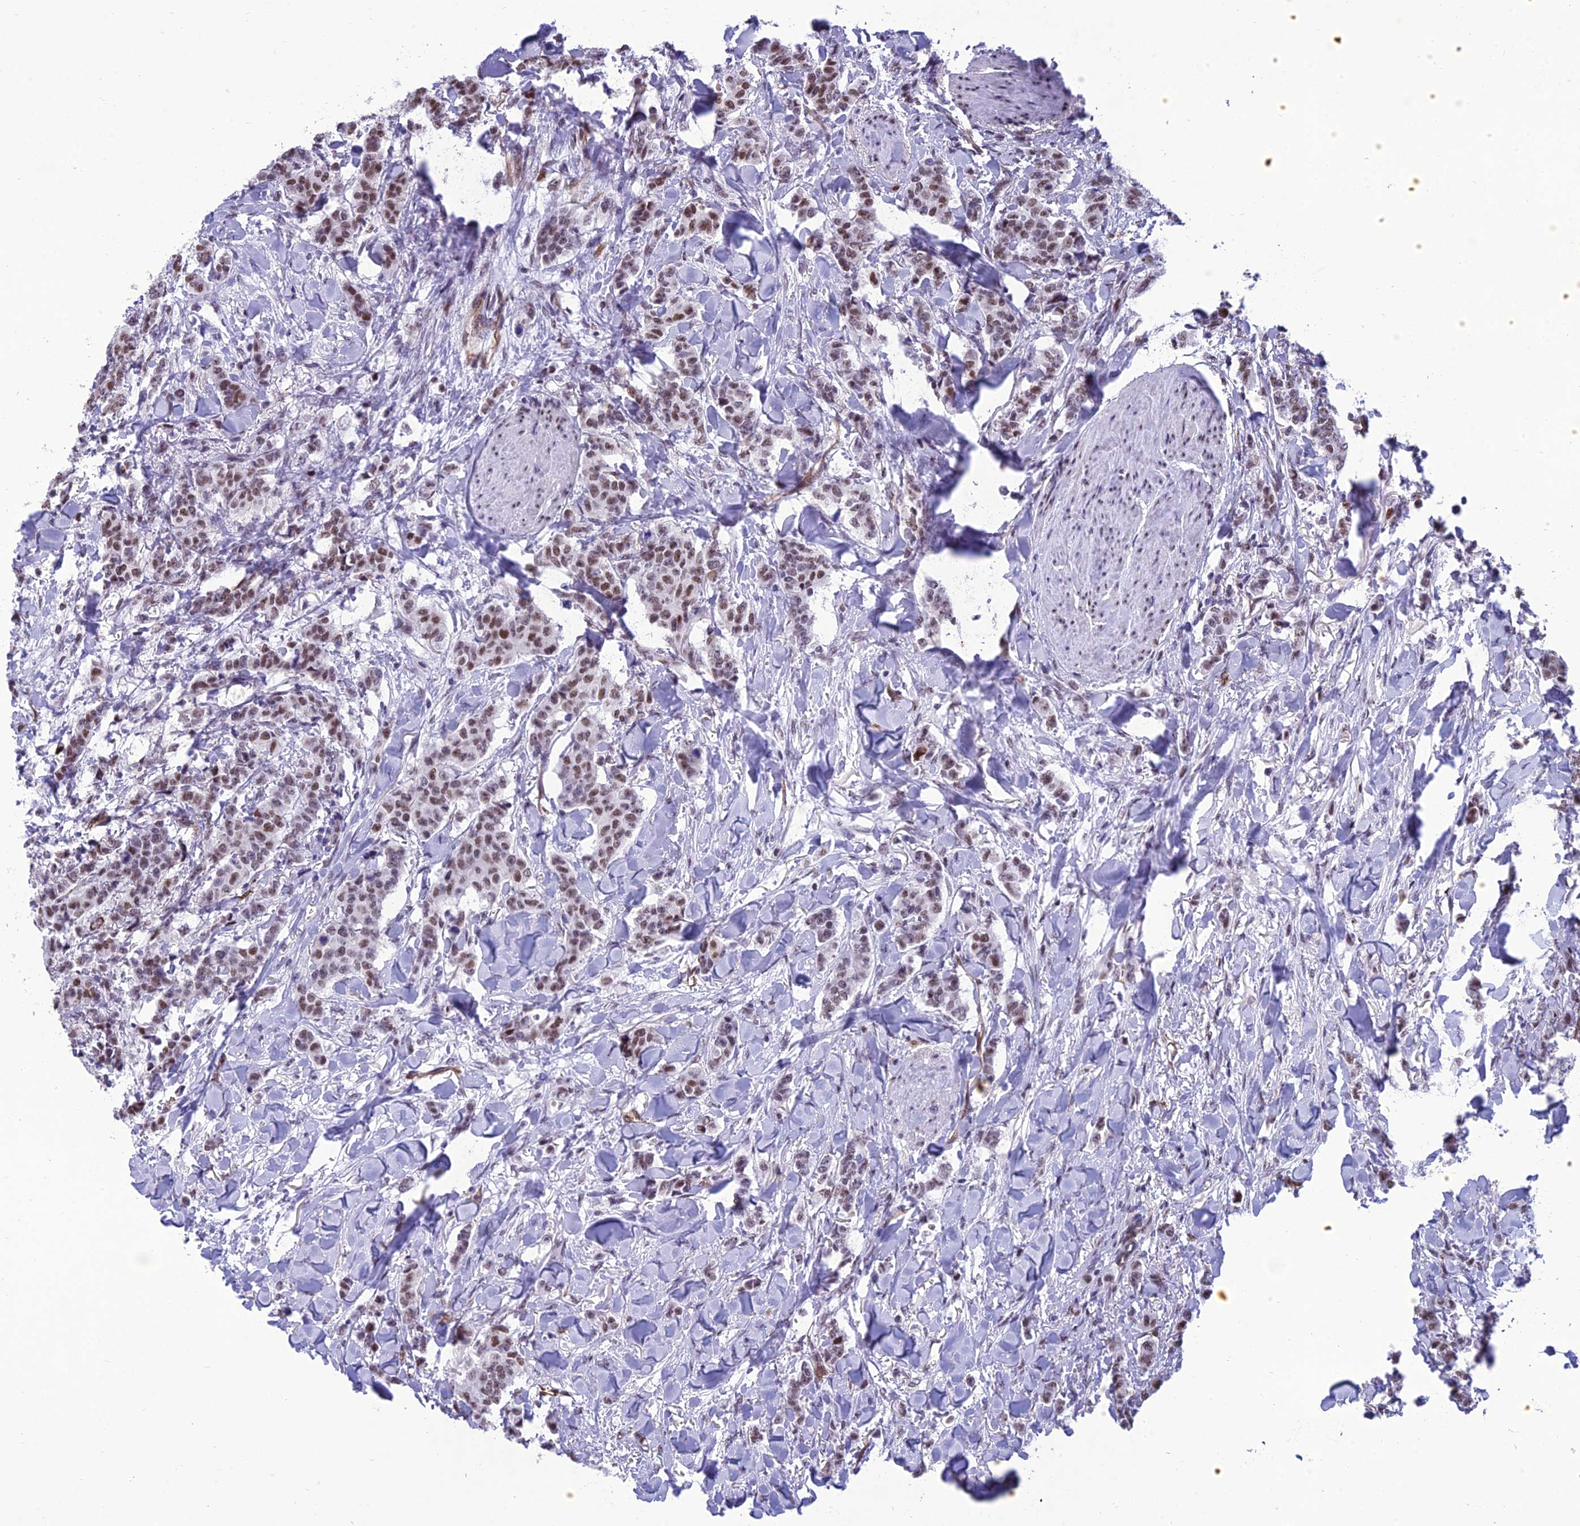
{"staining": {"intensity": "moderate", "quantity": "25%-75%", "location": "nuclear"}, "tissue": "breast cancer", "cell_type": "Tumor cells", "image_type": "cancer", "snomed": [{"axis": "morphology", "description": "Duct carcinoma"}, {"axis": "topography", "description": "Breast"}], "caption": "Tumor cells demonstrate medium levels of moderate nuclear positivity in about 25%-75% of cells in human invasive ductal carcinoma (breast).", "gene": "RANBP3", "patient": {"sex": "female", "age": 40}}